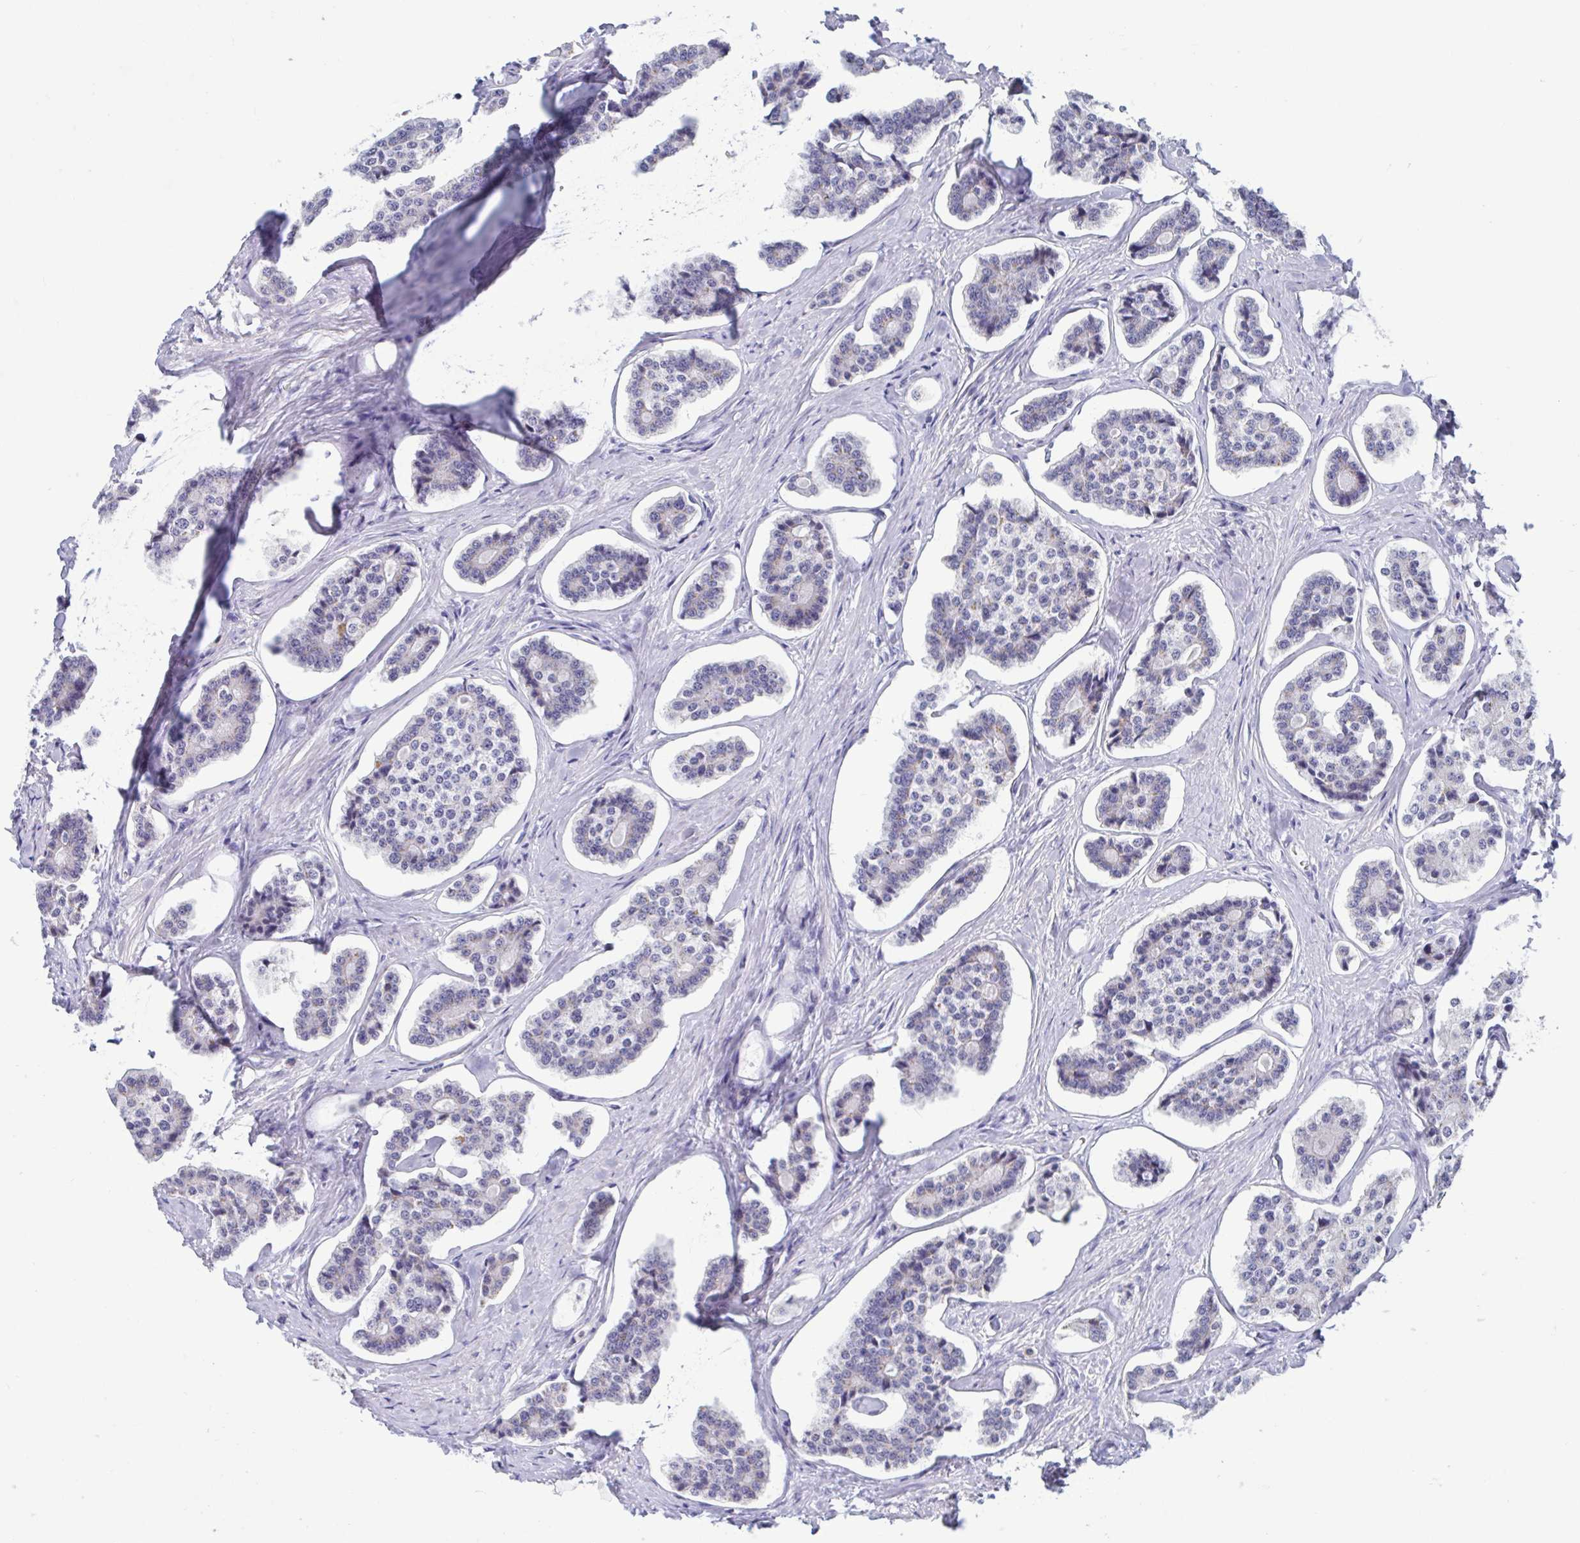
{"staining": {"intensity": "weak", "quantity": "<25%", "location": "cytoplasmic/membranous"}, "tissue": "carcinoid", "cell_type": "Tumor cells", "image_type": "cancer", "snomed": [{"axis": "morphology", "description": "Carcinoid, malignant, NOS"}, {"axis": "topography", "description": "Small intestine"}], "caption": "This is a histopathology image of immunohistochemistry (IHC) staining of carcinoid (malignant), which shows no staining in tumor cells.", "gene": "PERM1", "patient": {"sex": "female", "age": 65}}